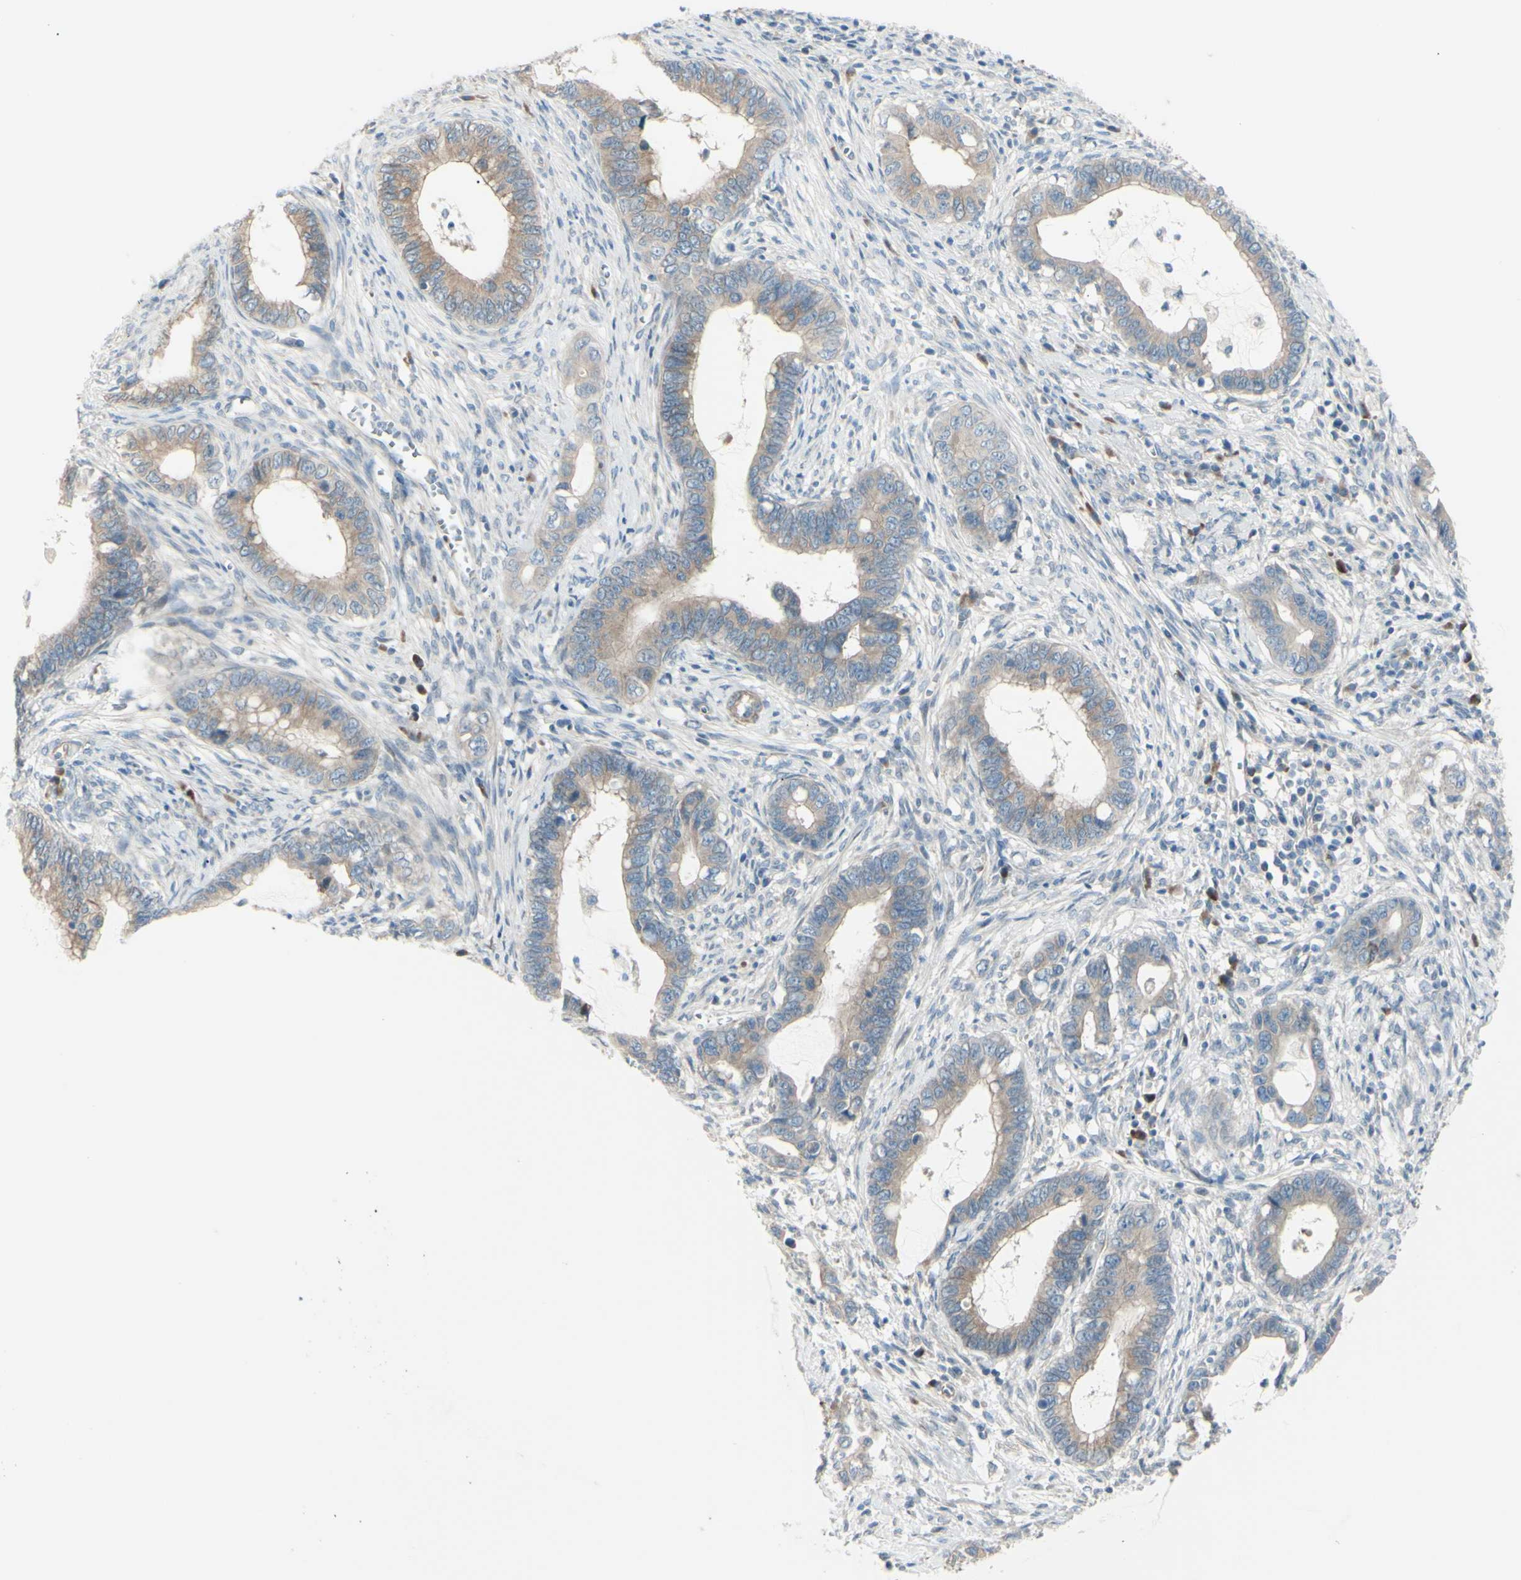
{"staining": {"intensity": "strong", "quantity": ">75%", "location": "cytoplasmic/membranous"}, "tissue": "cervical cancer", "cell_type": "Tumor cells", "image_type": "cancer", "snomed": [{"axis": "morphology", "description": "Adenocarcinoma, NOS"}, {"axis": "topography", "description": "Cervix"}], "caption": "This photomicrograph demonstrates immunohistochemistry (IHC) staining of human cervical cancer, with high strong cytoplasmic/membranous staining in approximately >75% of tumor cells.", "gene": "LRRK1", "patient": {"sex": "female", "age": 44}}